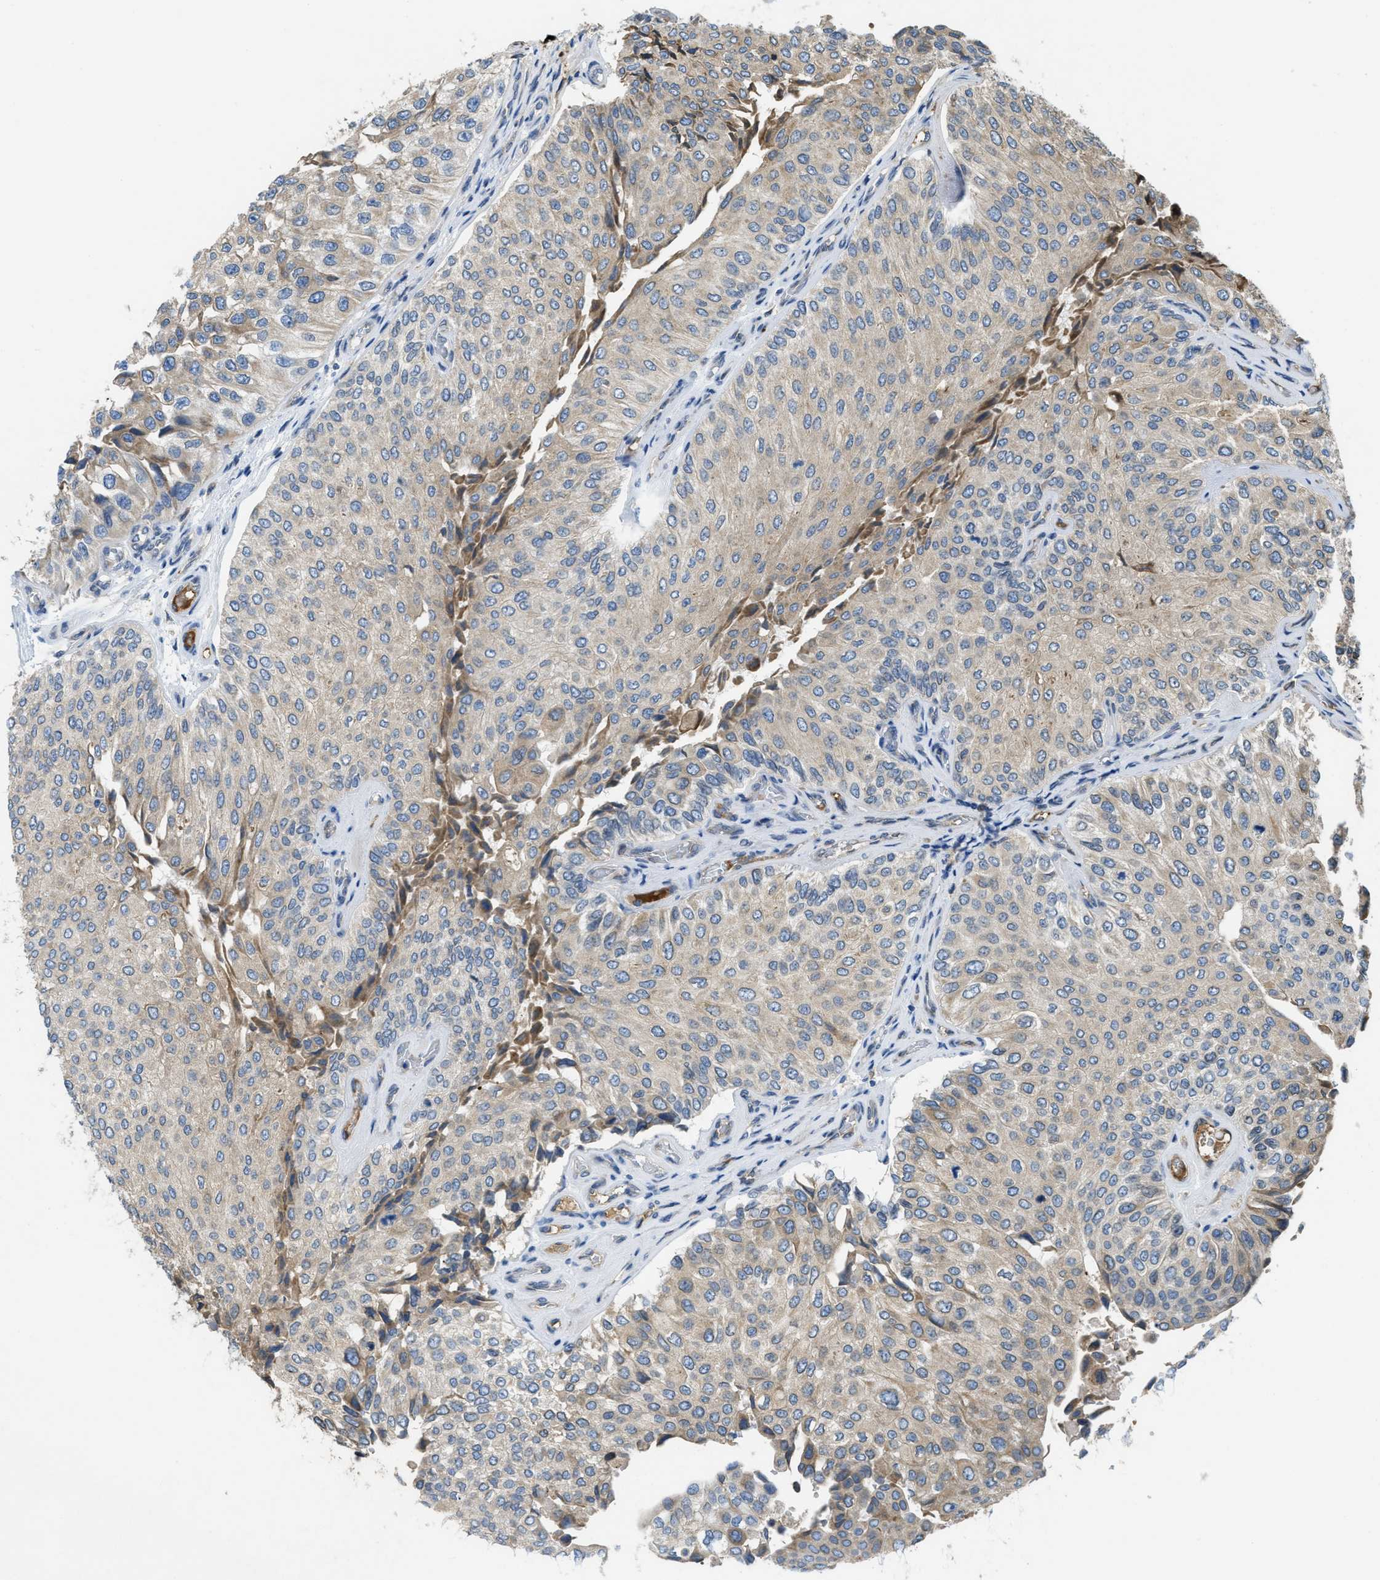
{"staining": {"intensity": "weak", "quantity": ">75%", "location": "cytoplasmic/membranous"}, "tissue": "urothelial cancer", "cell_type": "Tumor cells", "image_type": "cancer", "snomed": [{"axis": "morphology", "description": "Urothelial carcinoma, High grade"}, {"axis": "topography", "description": "Kidney"}, {"axis": "topography", "description": "Urinary bladder"}], "caption": "This is an image of immunohistochemistry (IHC) staining of urothelial cancer, which shows weak expression in the cytoplasmic/membranous of tumor cells.", "gene": "MPDU1", "patient": {"sex": "male", "age": 77}}